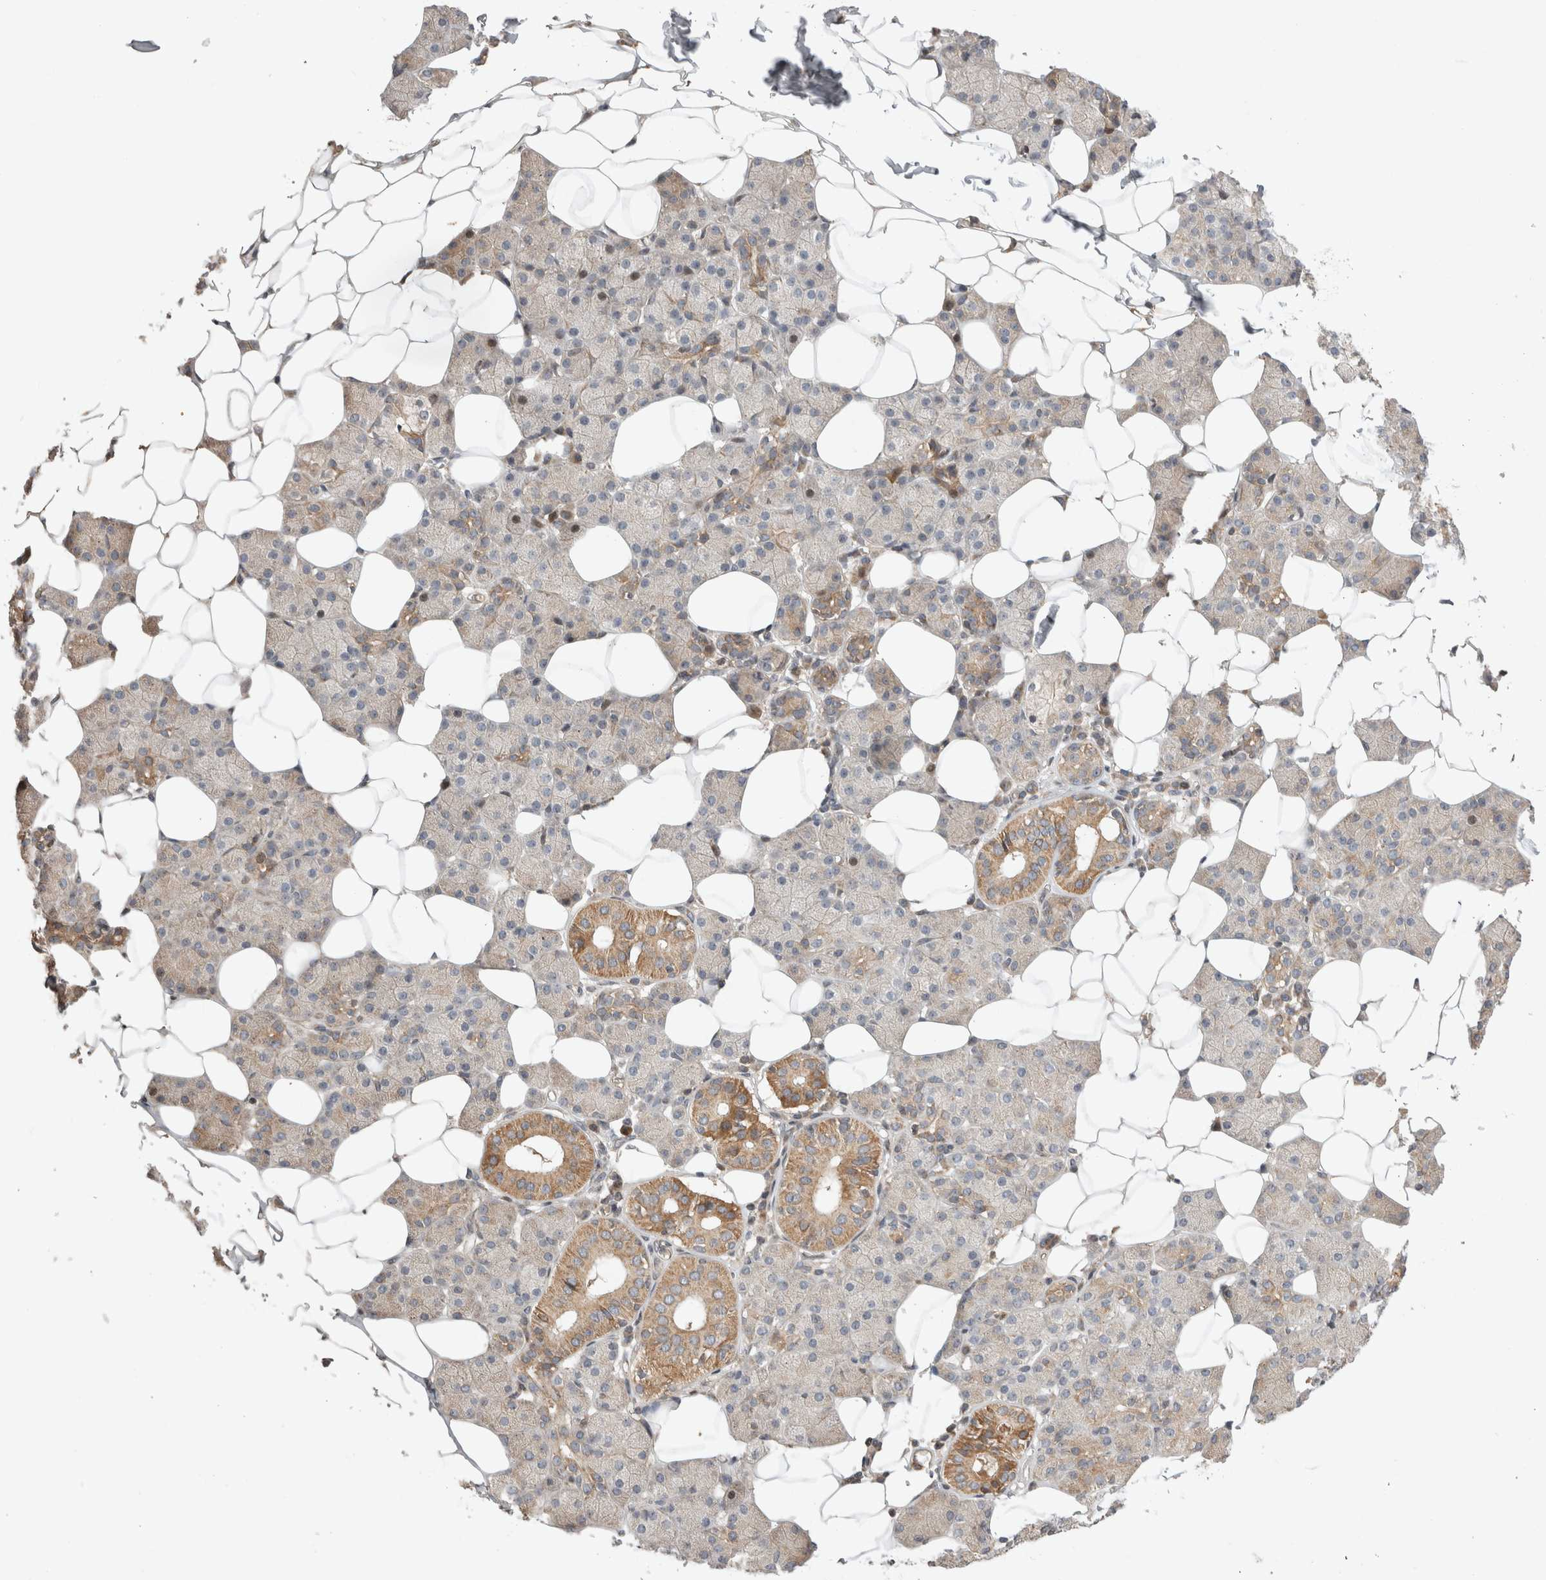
{"staining": {"intensity": "moderate", "quantity": "25%-75%", "location": "cytoplasmic/membranous"}, "tissue": "salivary gland", "cell_type": "Glandular cells", "image_type": "normal", "snomed": [{"axis": "morphology", "description": "Normal tissue, NOS"}, {"axis": "topography", "description": "Salivary gland"}], "caption": "DAB immunohistochemical staining of benign salivary gland exhibits moderate cytoplasmic/membranous protein positivity in about 25%-75% of glandular cells.", "gene": "EIF2AK1", "patient": {"sex": "female", "age": 33}}